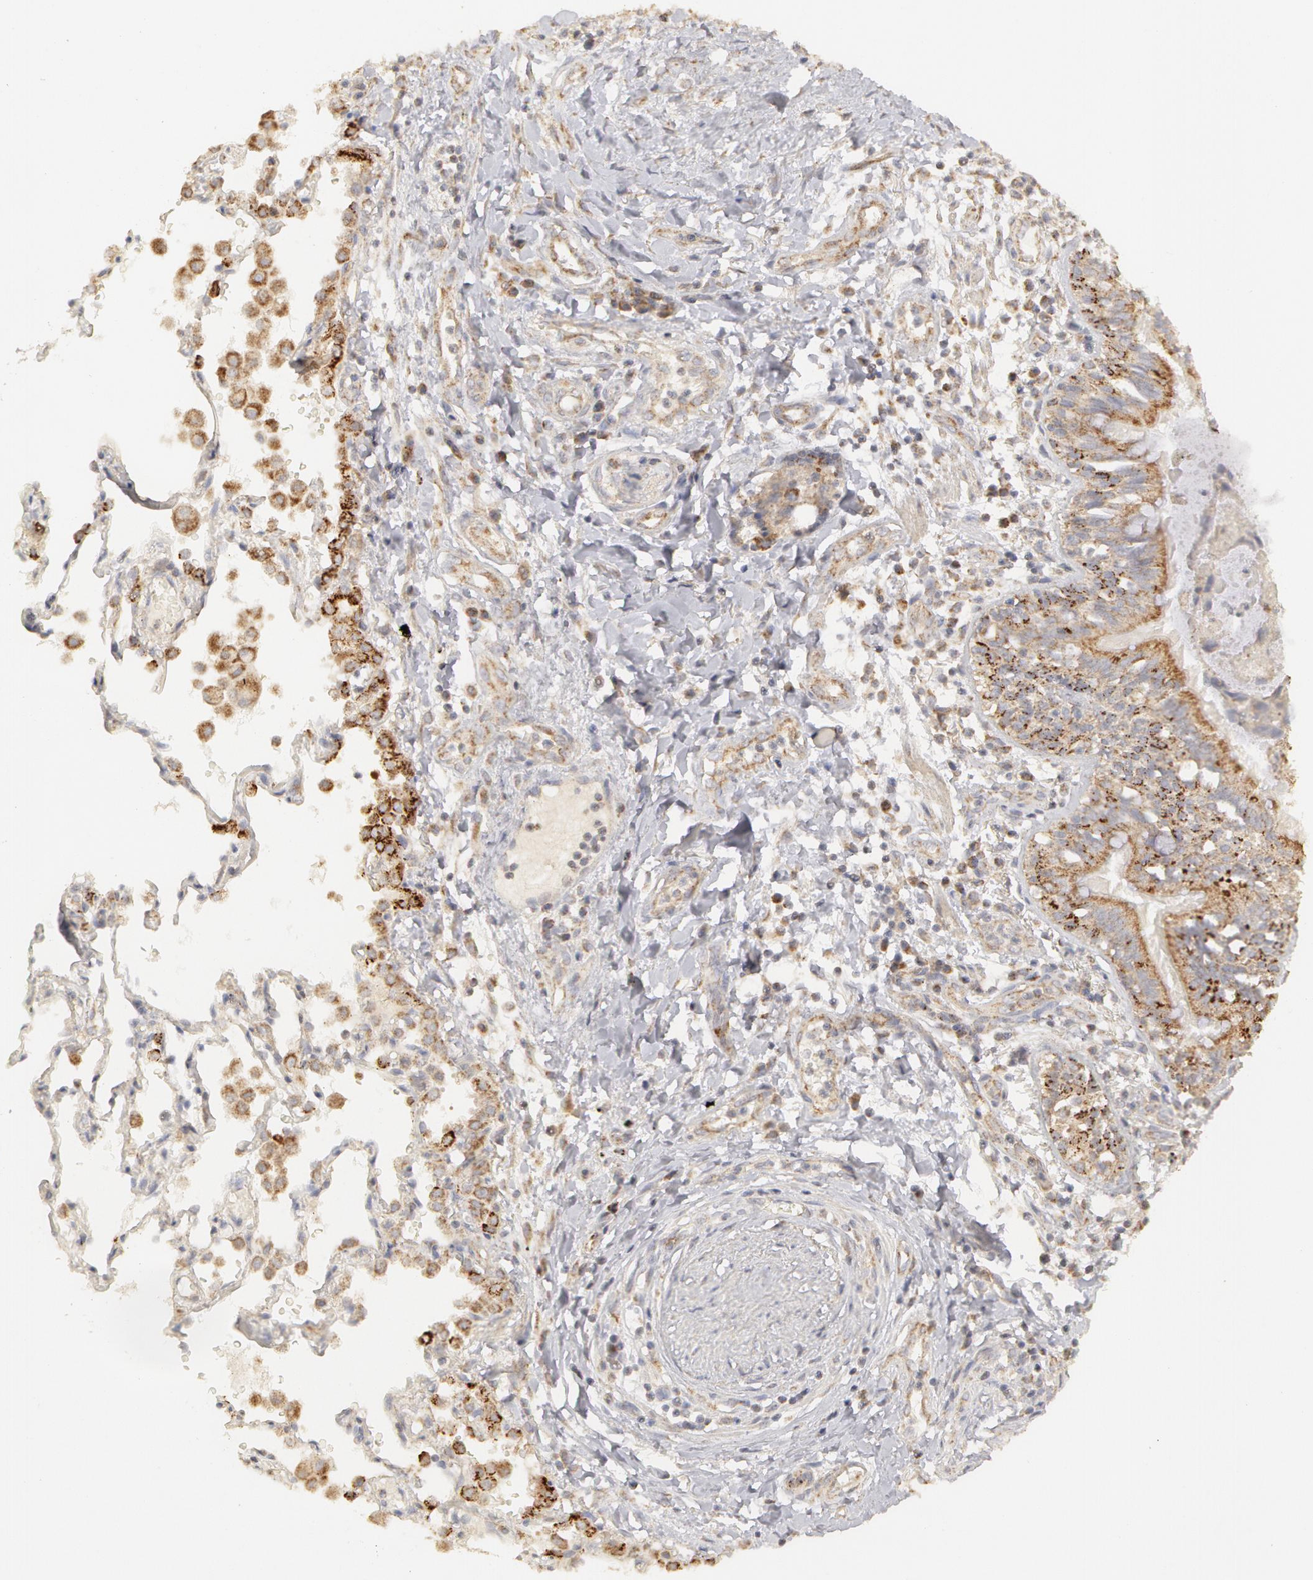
{"staining": {"intensity": "moderate", "quantity": "25%-75%", "location": "cytoplasmic/membranous"}, "tissue": "lung cancer", "cell_type": "Tumor cells", "image_type": "cancer", "snomed": [{"axis": "morphology", "description": "Adenocarcinoma, NOS"}, {"axis": "topography", "description": "Lung"}], "caption": "Human lung cancer stained for a protein (brown) demonstrates moderate cytoplasmic/membranous positive expression in approximately 25%-75% of tumor cells.", "gene": "ADPRH", "patient": {"sex": "male", "age": 64}}